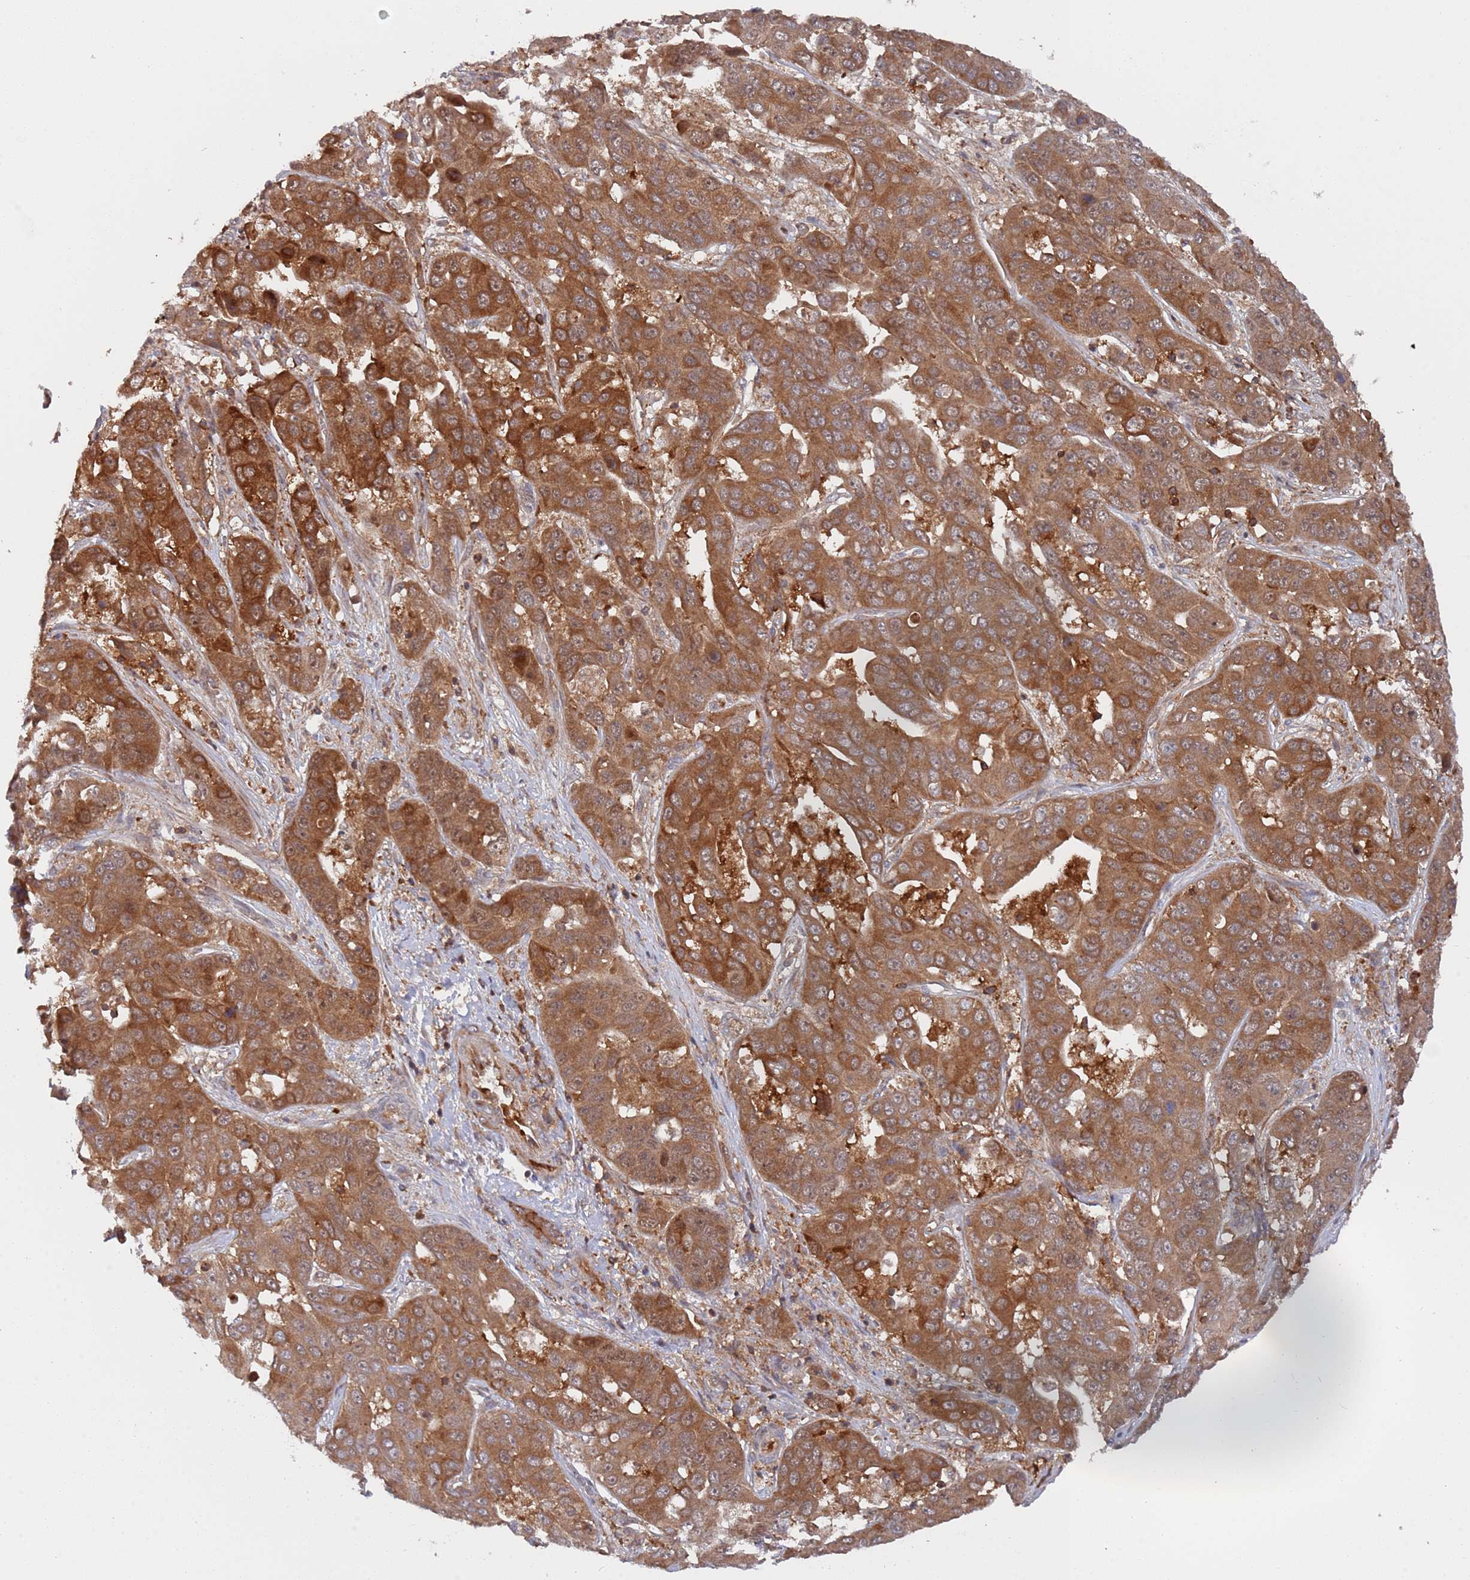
{"staining": {"intensity": "strong", "quantity": ">75%", "location": "cytoplasmic/membranous"}, "tissue": "liver cancer", "cell_type": "Tumor cells", "image_type": "cancer", "snomed": [{"axis": "morphology", "description": "Cholangiocarcinoma"}, {"axis": "topography", "description": "Liver"}], "caption": "This image exhibits immunohistochemistry staining of human cholangiocarcinoma (liver), with high strong cytoplasmic/membranous expression in about >75% of tumor cells.", "gene": "DDX60", "patient": {"sex": "female", "age": 52}}